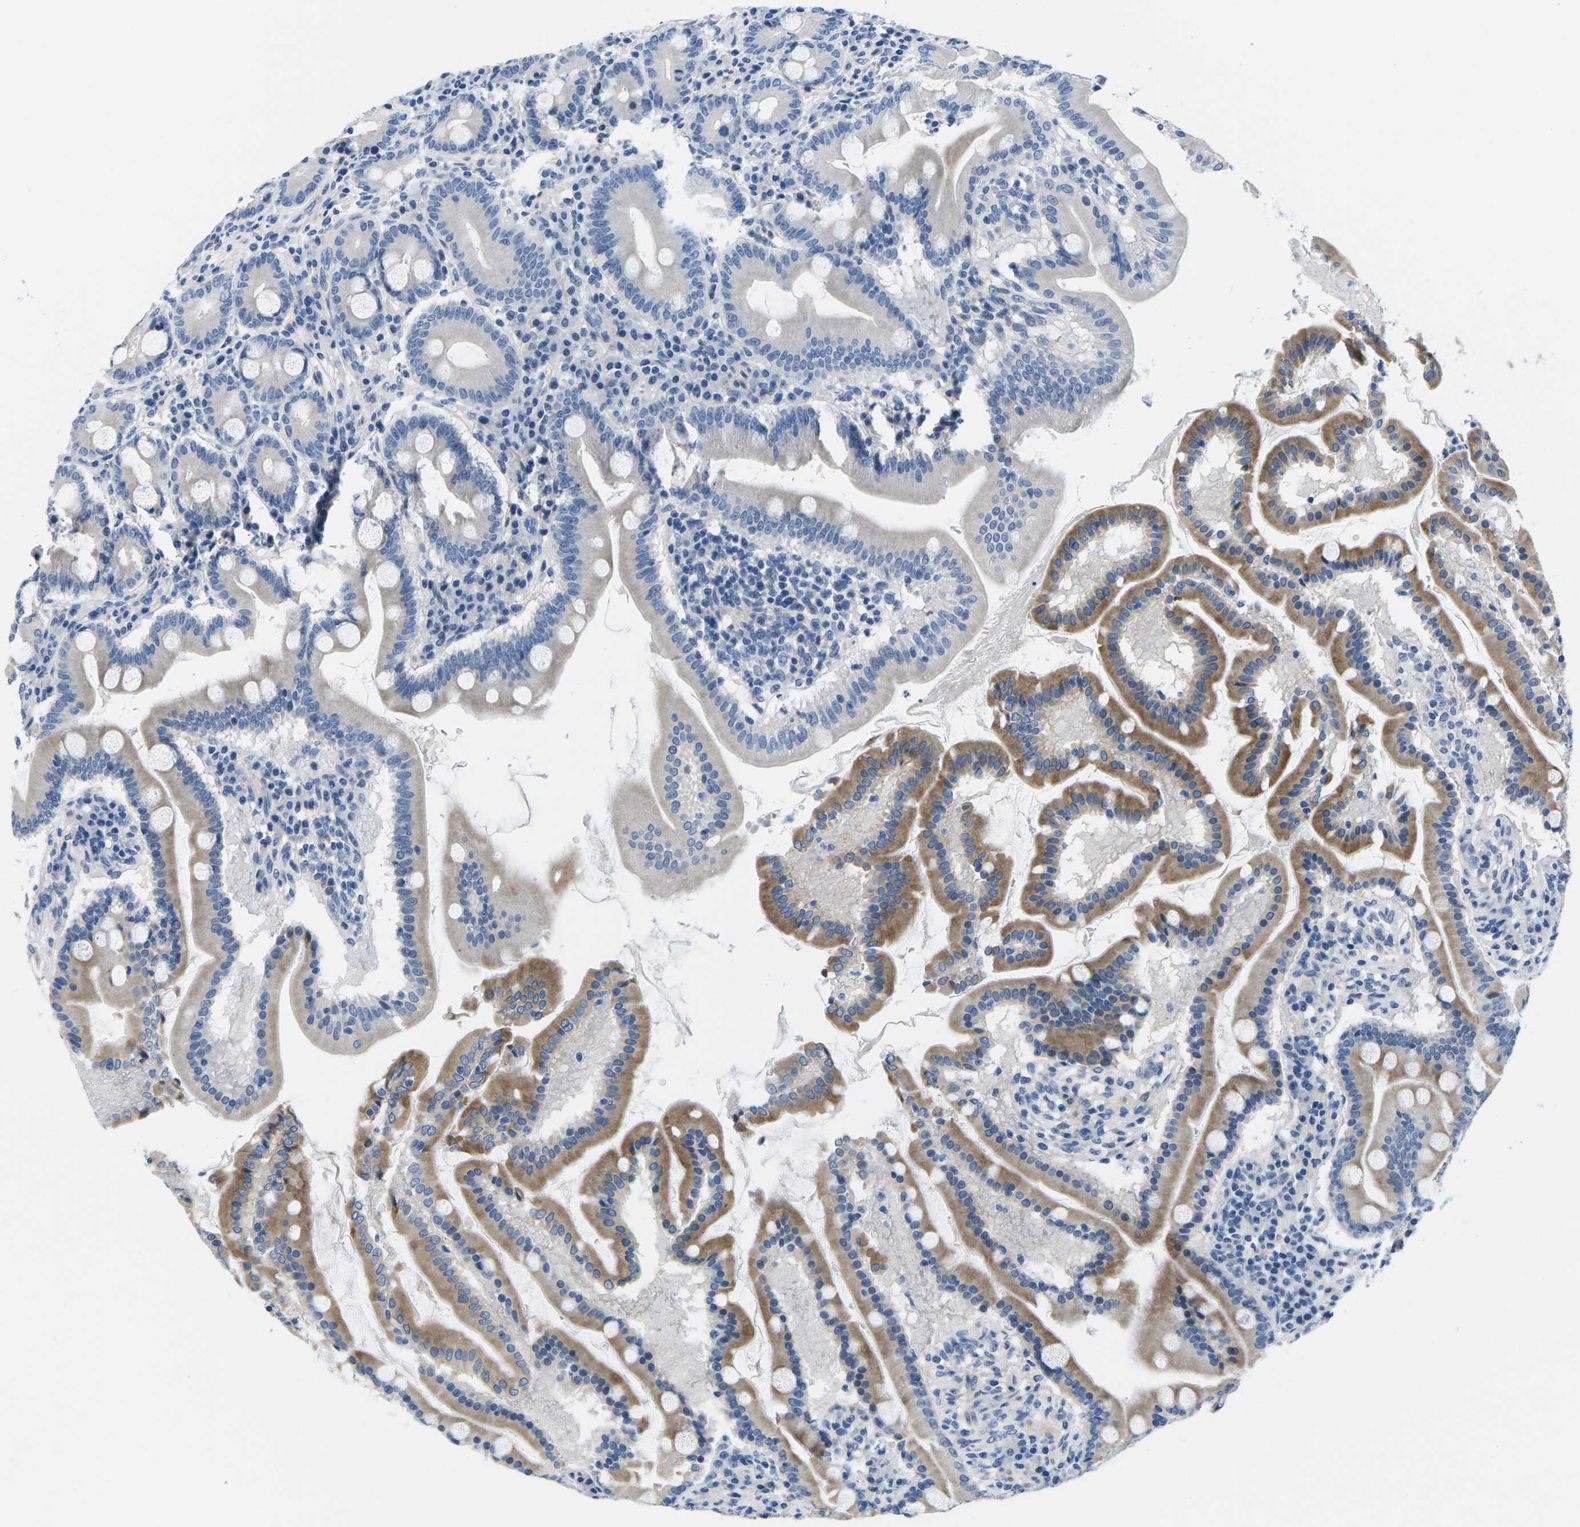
{"staining": {"intensity": "moderate", "quantity": "25%-75%", "location": "cytoplasmic/membranous"}, "tissue": "duodenum", "cell_type": "Glandular cells", "image_type": "normal", "snomed": [{"axis": "morphology", "description": "Normal tissue, NOS"}, {"axis": "topography", "description": "Duodenum"}], "caption": "Immunohistochemical staining of unremarkable human duodenum displays 25%-75% levels of moderate cytoplasmic/membranous protein staining in approximately 25%-75% of glandular cells.", "gene": "TSPAN2", "patient": {"sex": "male", "age": 50}}